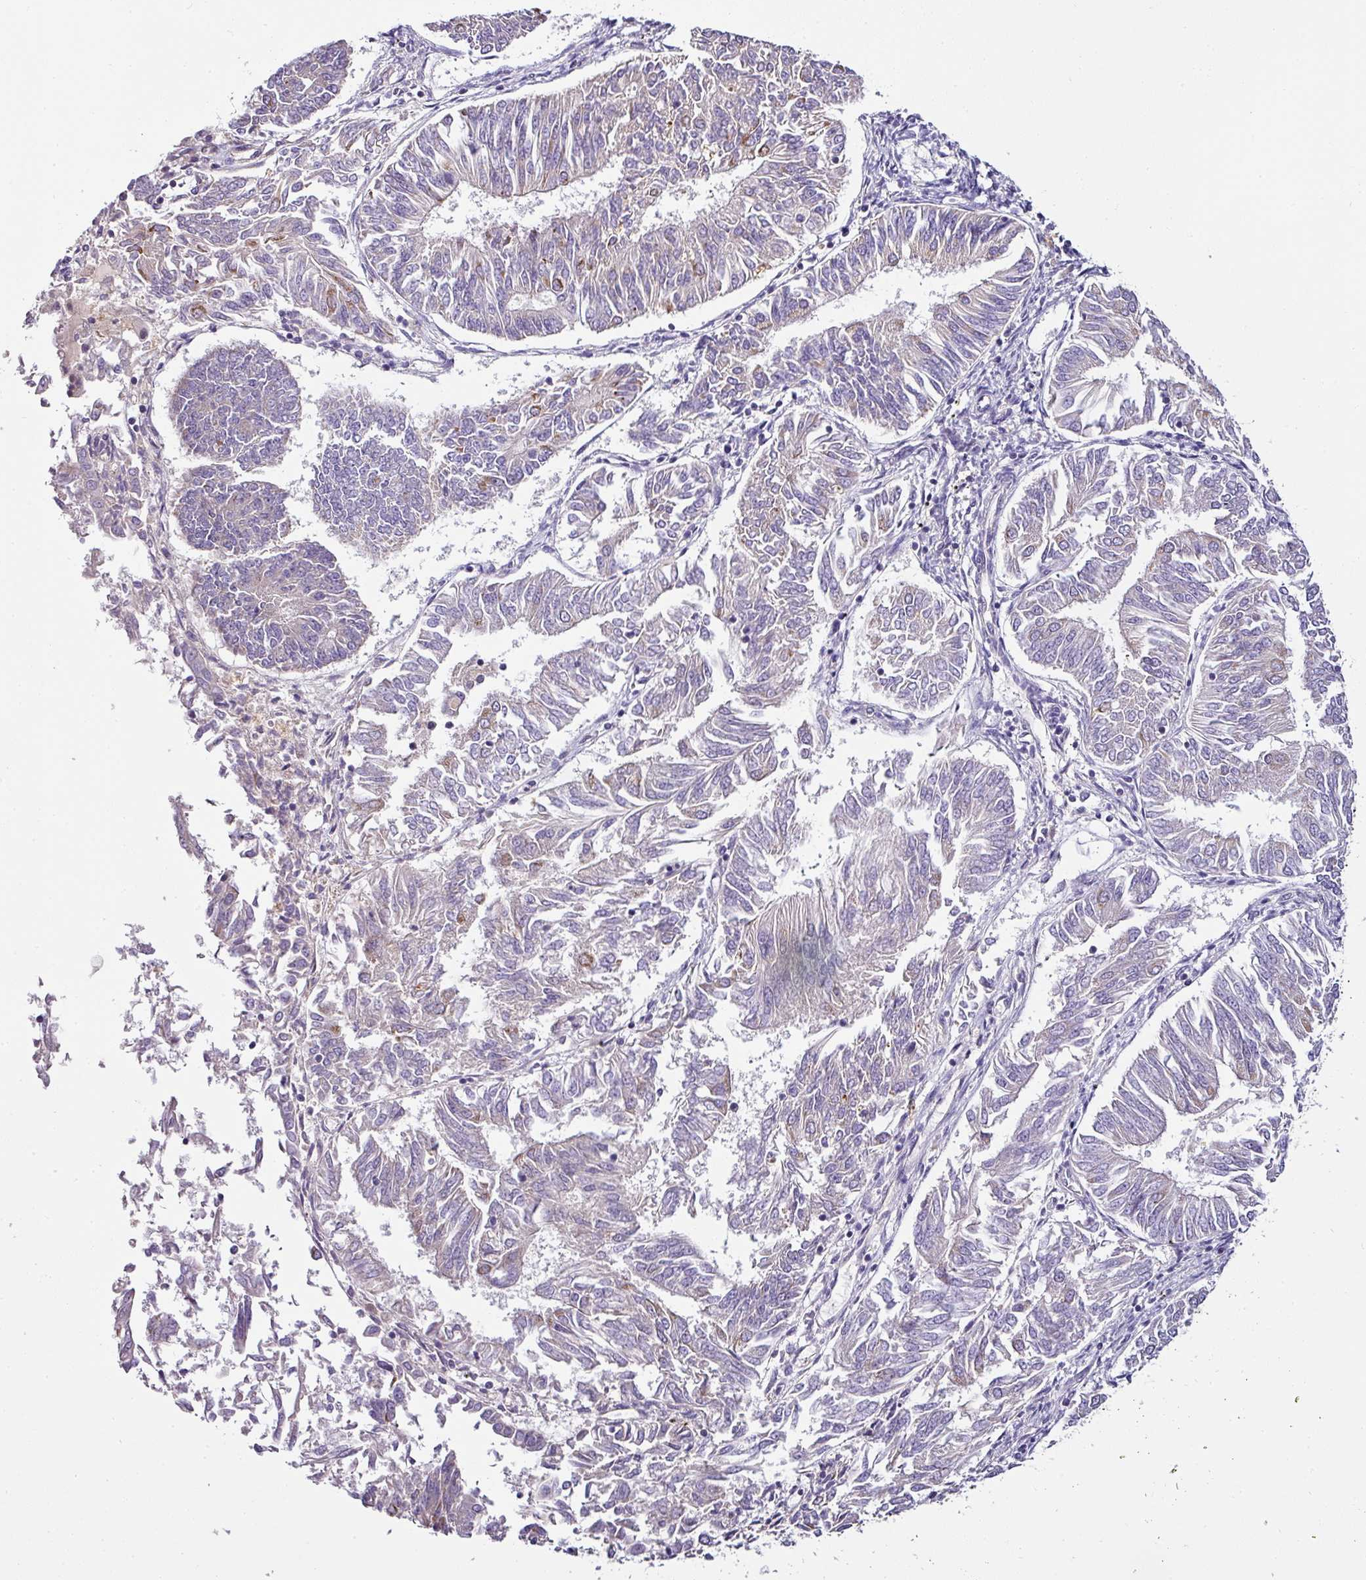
{"staining": {"intensity": "negative", "quantity": "none", "location": "none"}, "tissue": "endometrial cancer", "cell_type": "Tumor cells", "image_type": "cancer", "snomed": [{"axis": "morphology", "description": "Adenocarcinoma, NOS"}, {"axis": "topography", "description": "Endometrium"}], "caption": "Immunohistochemical staining of endometrial adenocarcinoma shows no significant staining in tumor cells. (Immunohistochemistry (ihc), brightfield microscopy, high magnification).", "gene": "NAPSA", "patient": {"sex": "female", "age": 58}}